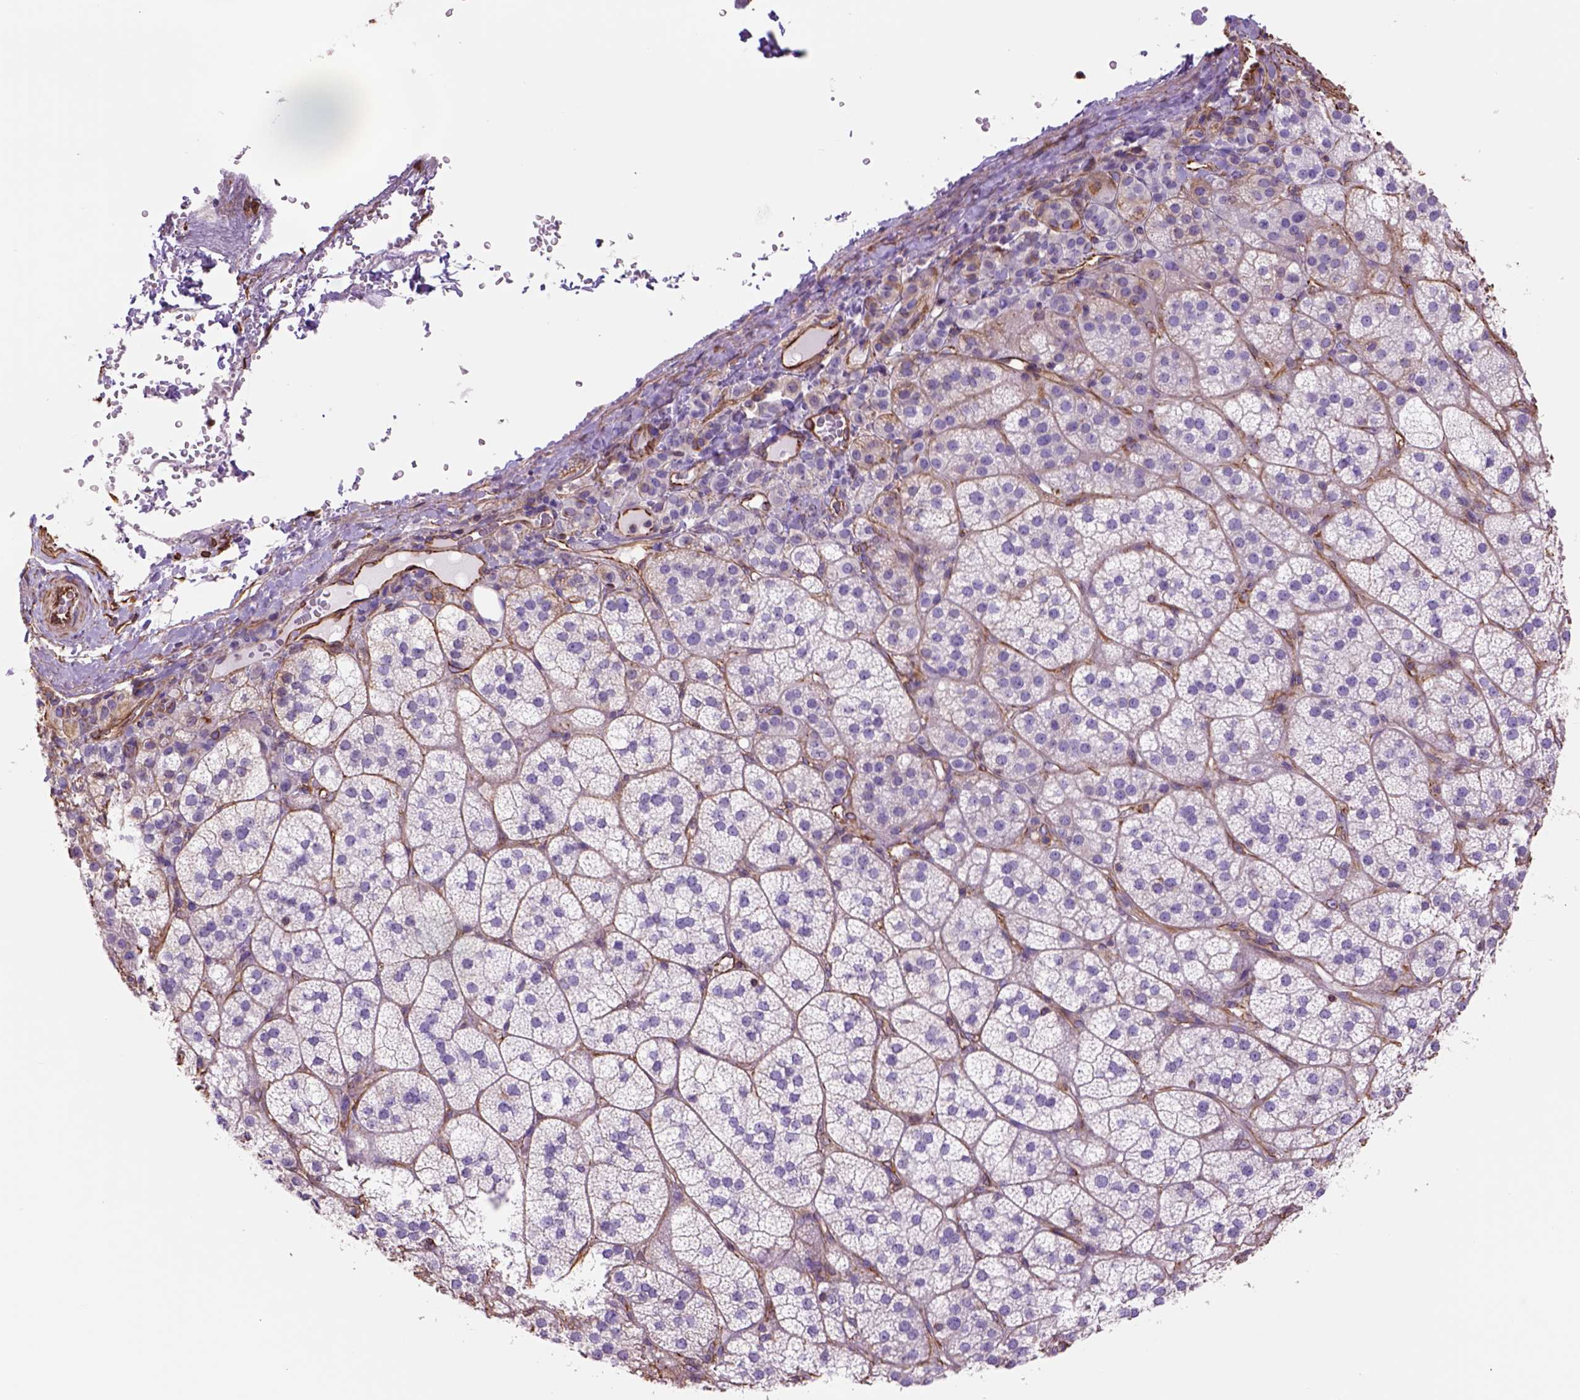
{"staining": {"intensity": "negative", "quantity": "none", "location": "none"}, "tissue": "adrenal gland", "cell_type": "Glandular cells", "image_type": "normal", "snomed": [{"axis": "morphology", "description": "Normal tissue, NOS"}, {"axis": "topography", "description": "Adrenal gland"}], "caption": "A photomicrograph of adrenal gland stained for a protein demonstrates no brown staining in glandular cells. Brightfield microscopy of IHC stained with DAB (3,3'-diaminobenzidine) (brown) and hematoxylin (blue), captured at high magnification.", "gene": "ZZZ3", "patient": {"sex": "female", "age": 60}}